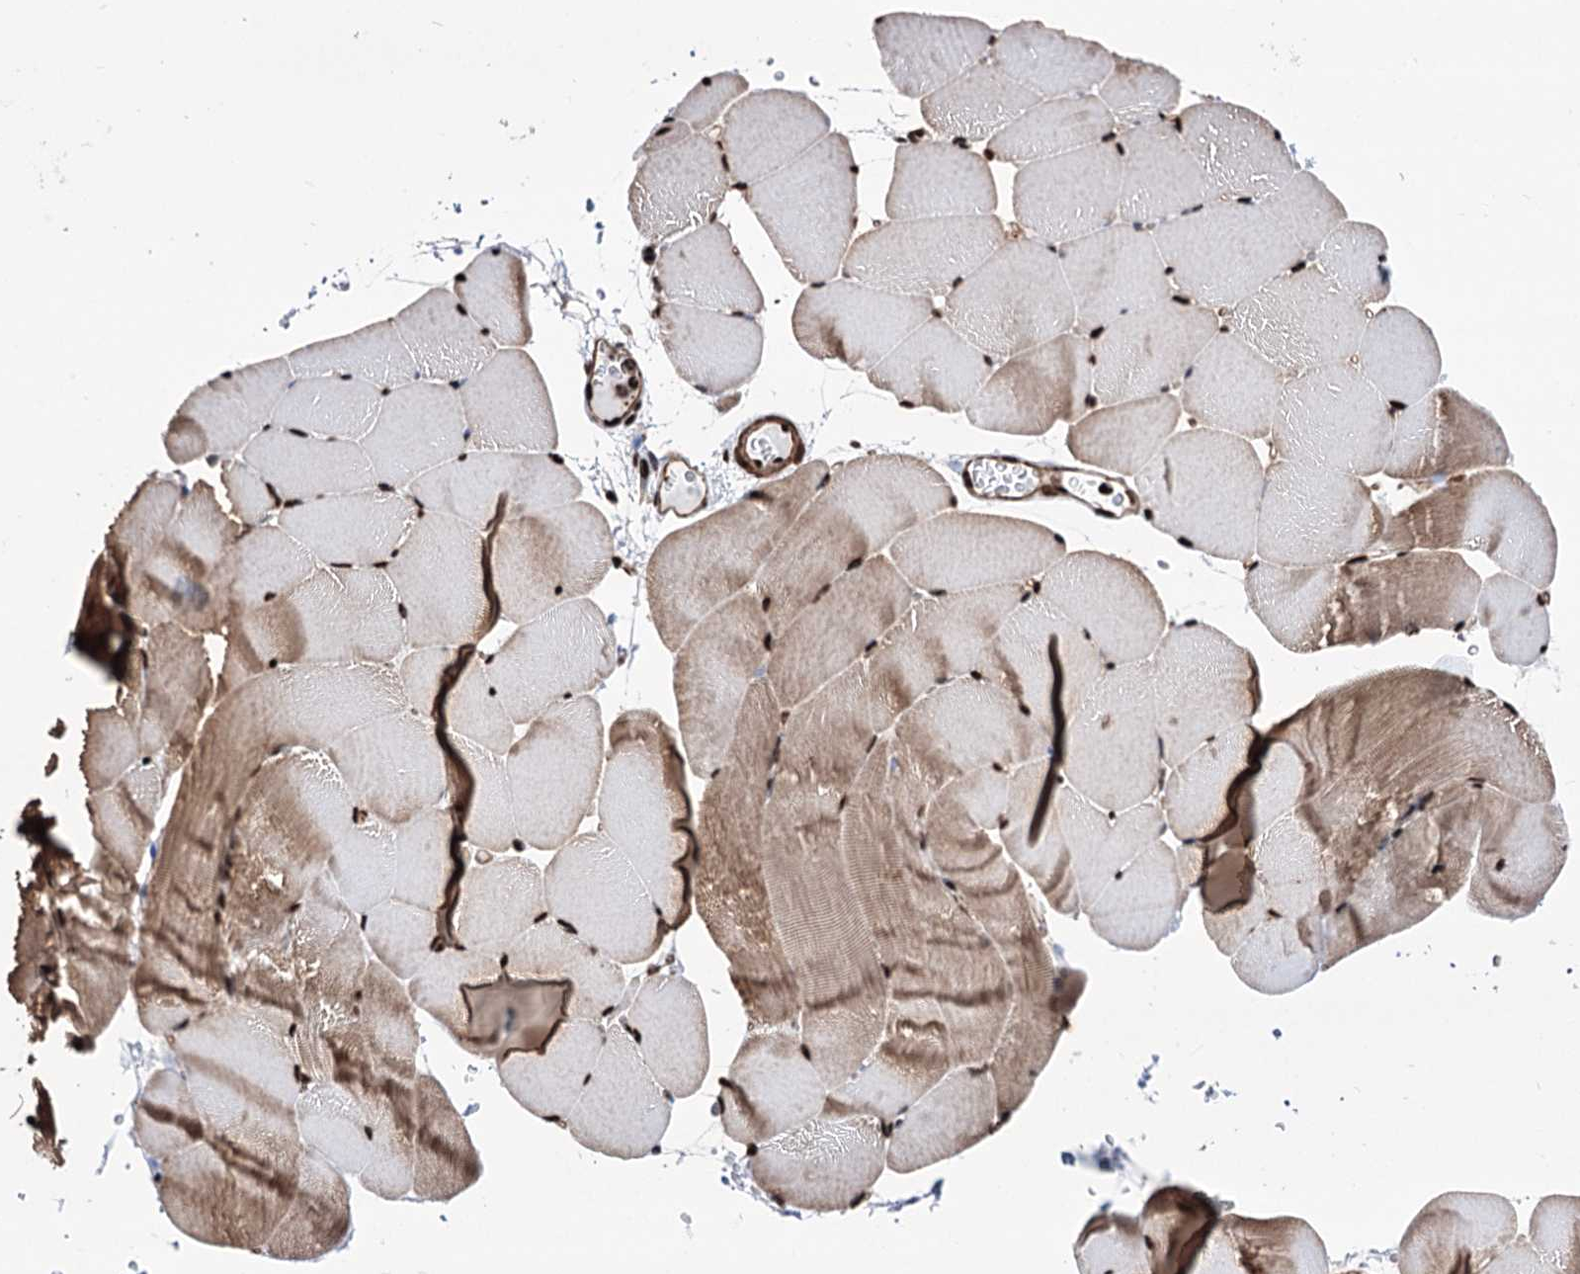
{"staining": {"intensity": "strong", "quantity": ">75%", "location": "cytoplasmic/membranous,nuclear"}, "tissue": "skeletal muscle", "cell_type": "Myocytes", "image_type": "normal", "snomed": [{"axis": "morphology", "description": "Normal tissue, NOS"}, {"axis": "topography", "description": "Skeletal muscle"}, {"axis": "topography", "description": "Parathyroid gland"}], "caption": "Strong cytoplasmic/membranous,nuclear expression for a protein is present in approximately >75% of myocytes of benign skeletal muscle using immunohistochemistry.", "gene": "CHMP7", "patient": {"sex": "female", "age": 37}}